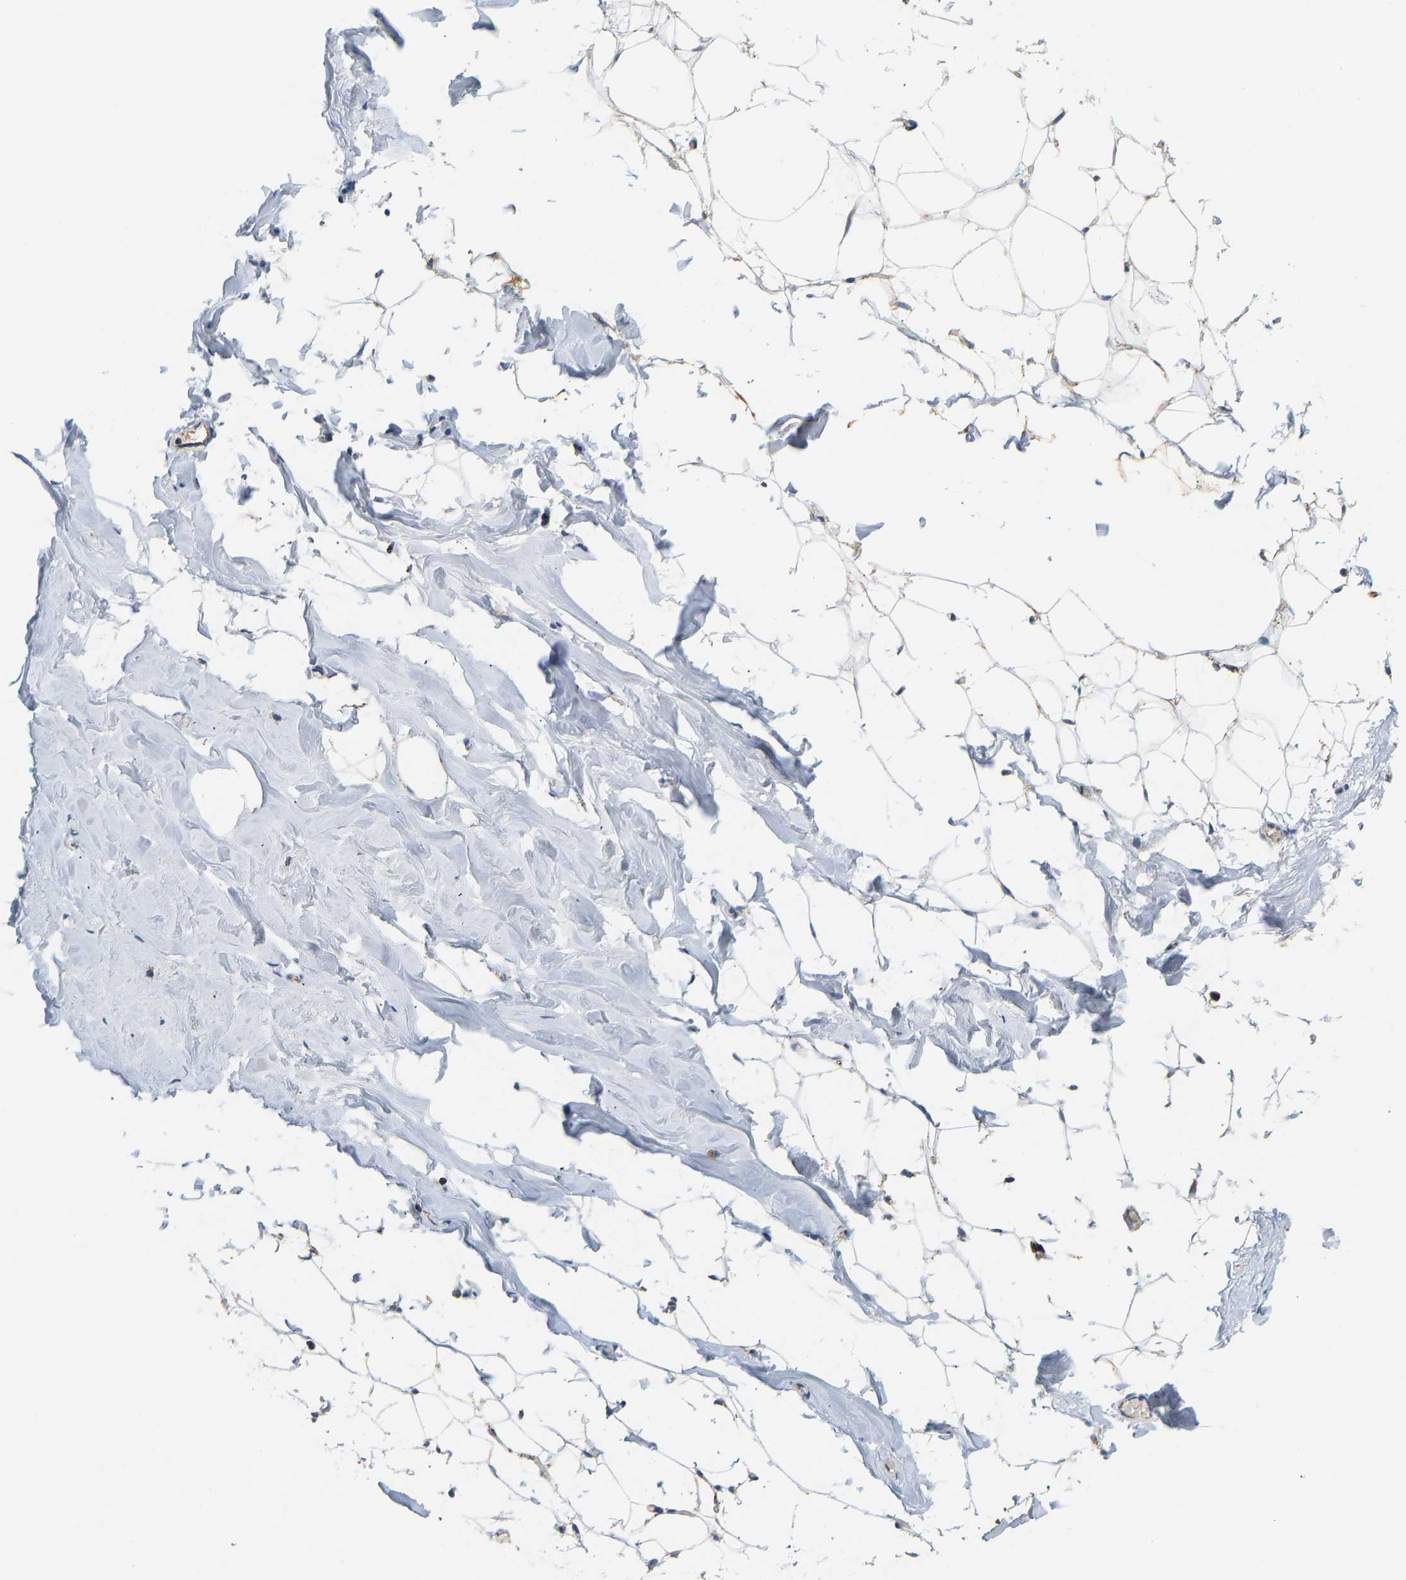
{"staining": {"intensity": "moderate", "quantity": ">75%", "location": "cytoplasmic/membranous"}, "tissue": "adipose tissue", "cell_type": "Adipocytes", "image_type": "normal", "snomed": [{"axis": "morphology", "description": "Normal tissue, NOS"}, {"axis": "topography", "description": "Breast"}, {"axis": "topography", "description": "Soft tissue"}], "caption": "High-power microscopy captured an immunohistochemistry (IHC) image of unremarkable adipose tissue, revealing moderate cytoplasmic/membranous positivity in approximately >75% of adipocytes.", "gene": "GPSM2", "patient": {"sex": "female", "age": 75}}